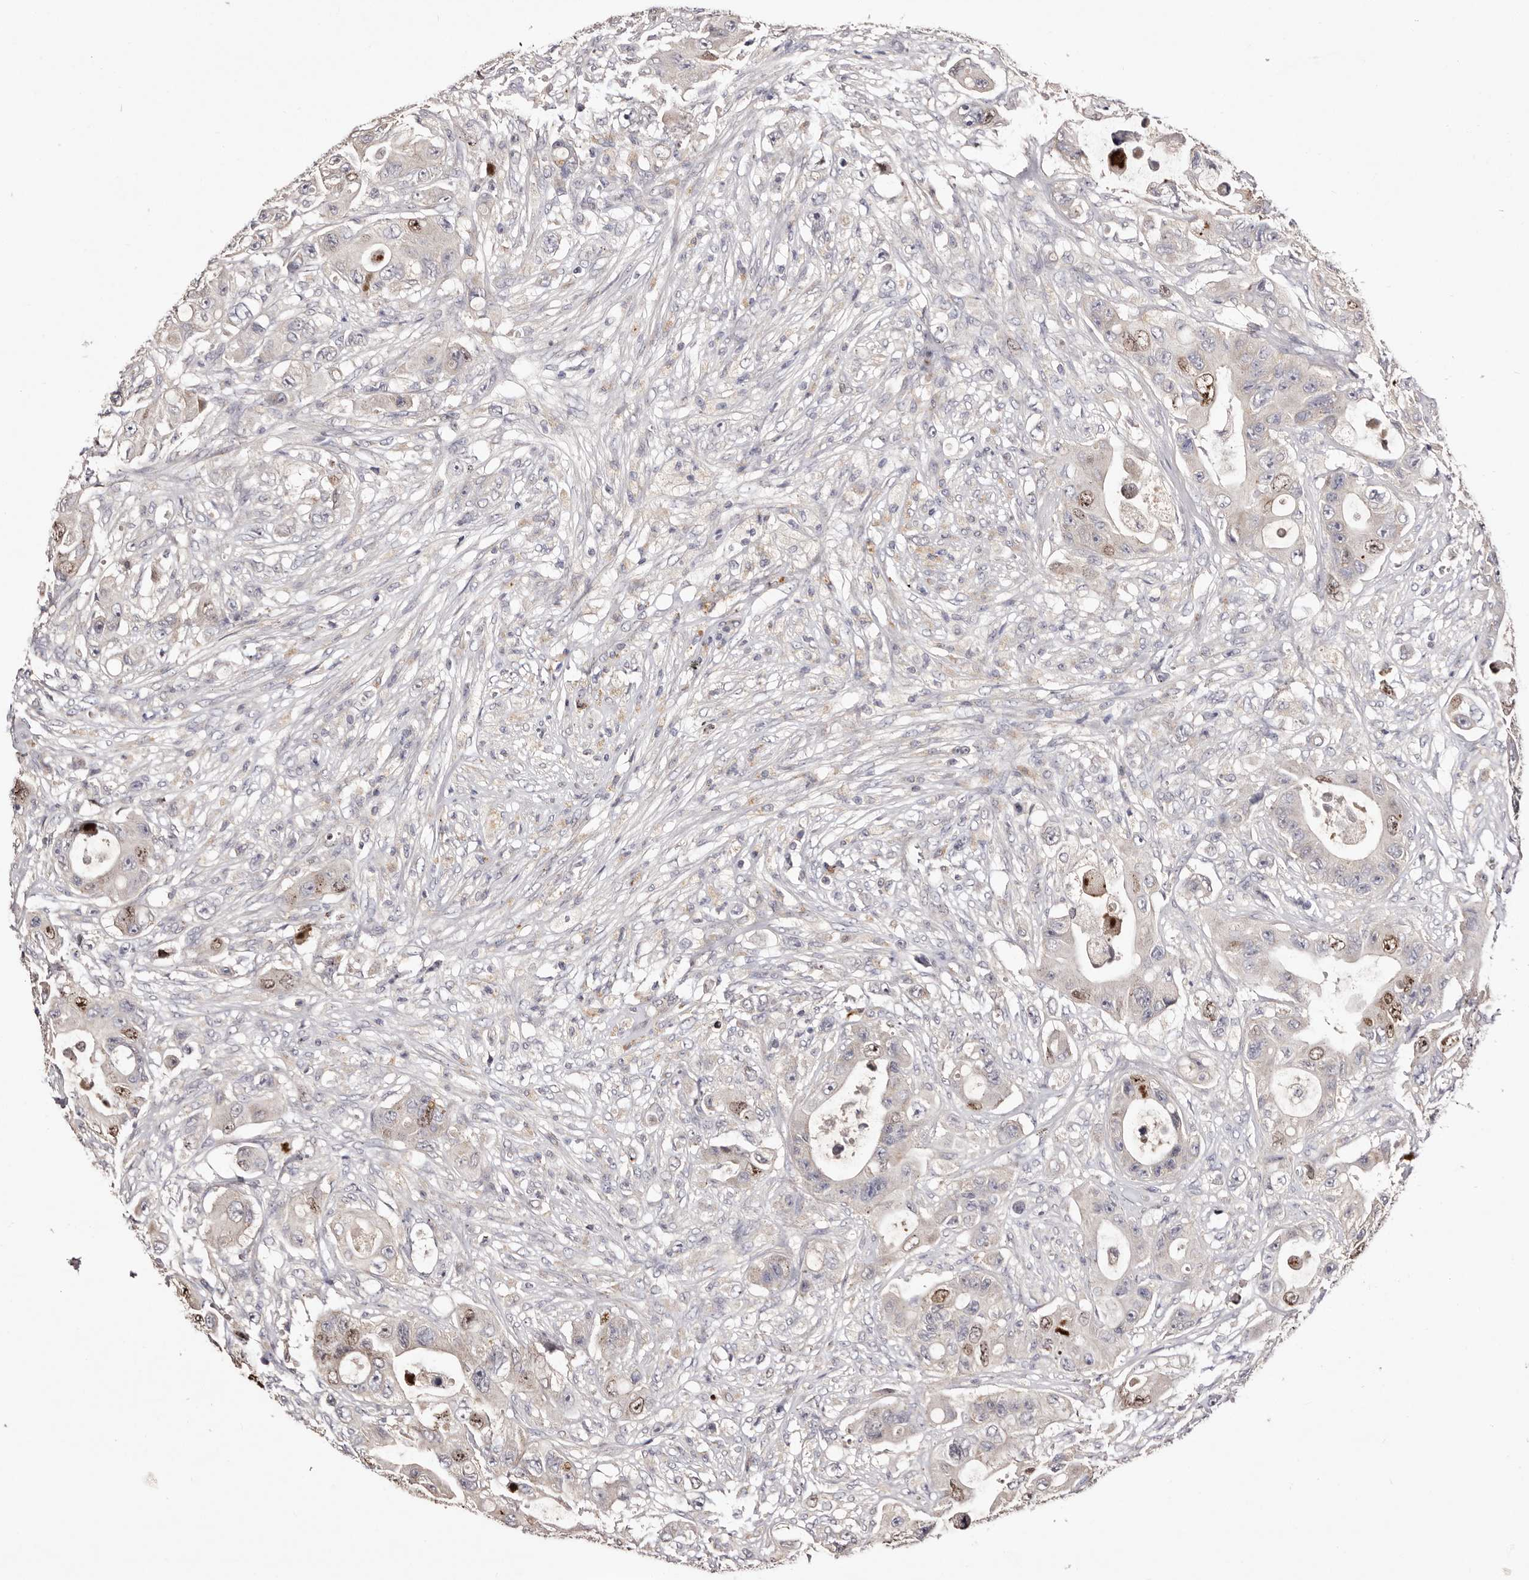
{"staining": {"intensity": "moderate", "quantity": "<25%", "location": "nuclear"}, "tissue": "colorectal cancer", "cell_type": "Tumor cells", "image_type": "cancer", "snomed": [{"axis": "morphology", "description": "Adenocarcinoma, NOS"}, {"axis": "topography", "description": "Colon"}], "caption": "Immunohistochemistry (IHC) micrograph of neoplastic tissue: colorectal cancer stained using immunohistochemistry (IHC) shows low levels of moderate protein expression localized specifically in the nuclear of tumor cells, appearing as a nuclear brown color.", "gene": "CDCA8", "patient": {"sex": "female", "age": 46}}